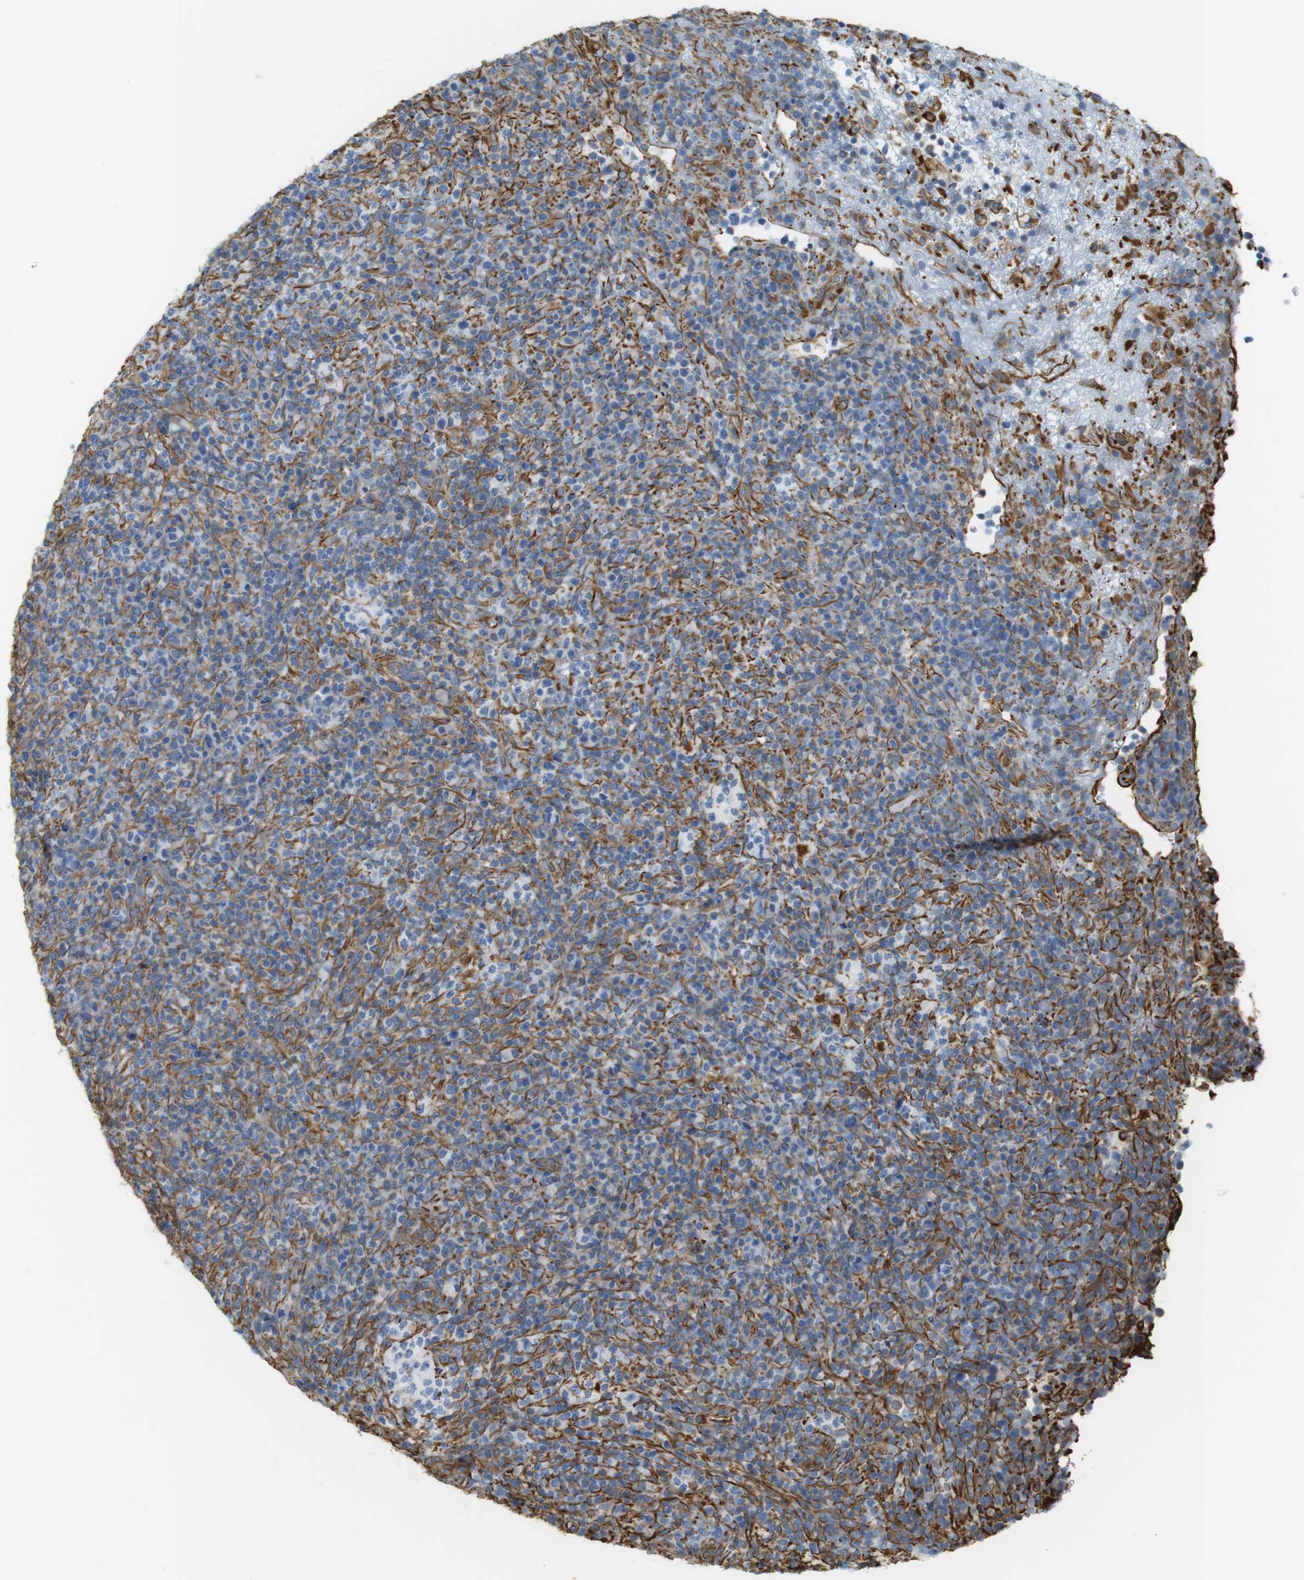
{"staining": {"intensity": "negative", "quantity": "none", "location": "none"}, "tissue": "lymphoma", "cell_type": "Tumor cells", "image_type": "cancer", "snomed": [{"axis": "morphology", "description": "Malignant lymphoma, non-Hodgkin's type, High grade"}, {"axis": "topography", "description": "Lymph node"}], "caption": "An image of human lymphoma is negative for staining in tumor cells.", "gene": "MS4A10", "patient": {"sex": "female", "age": 76}}